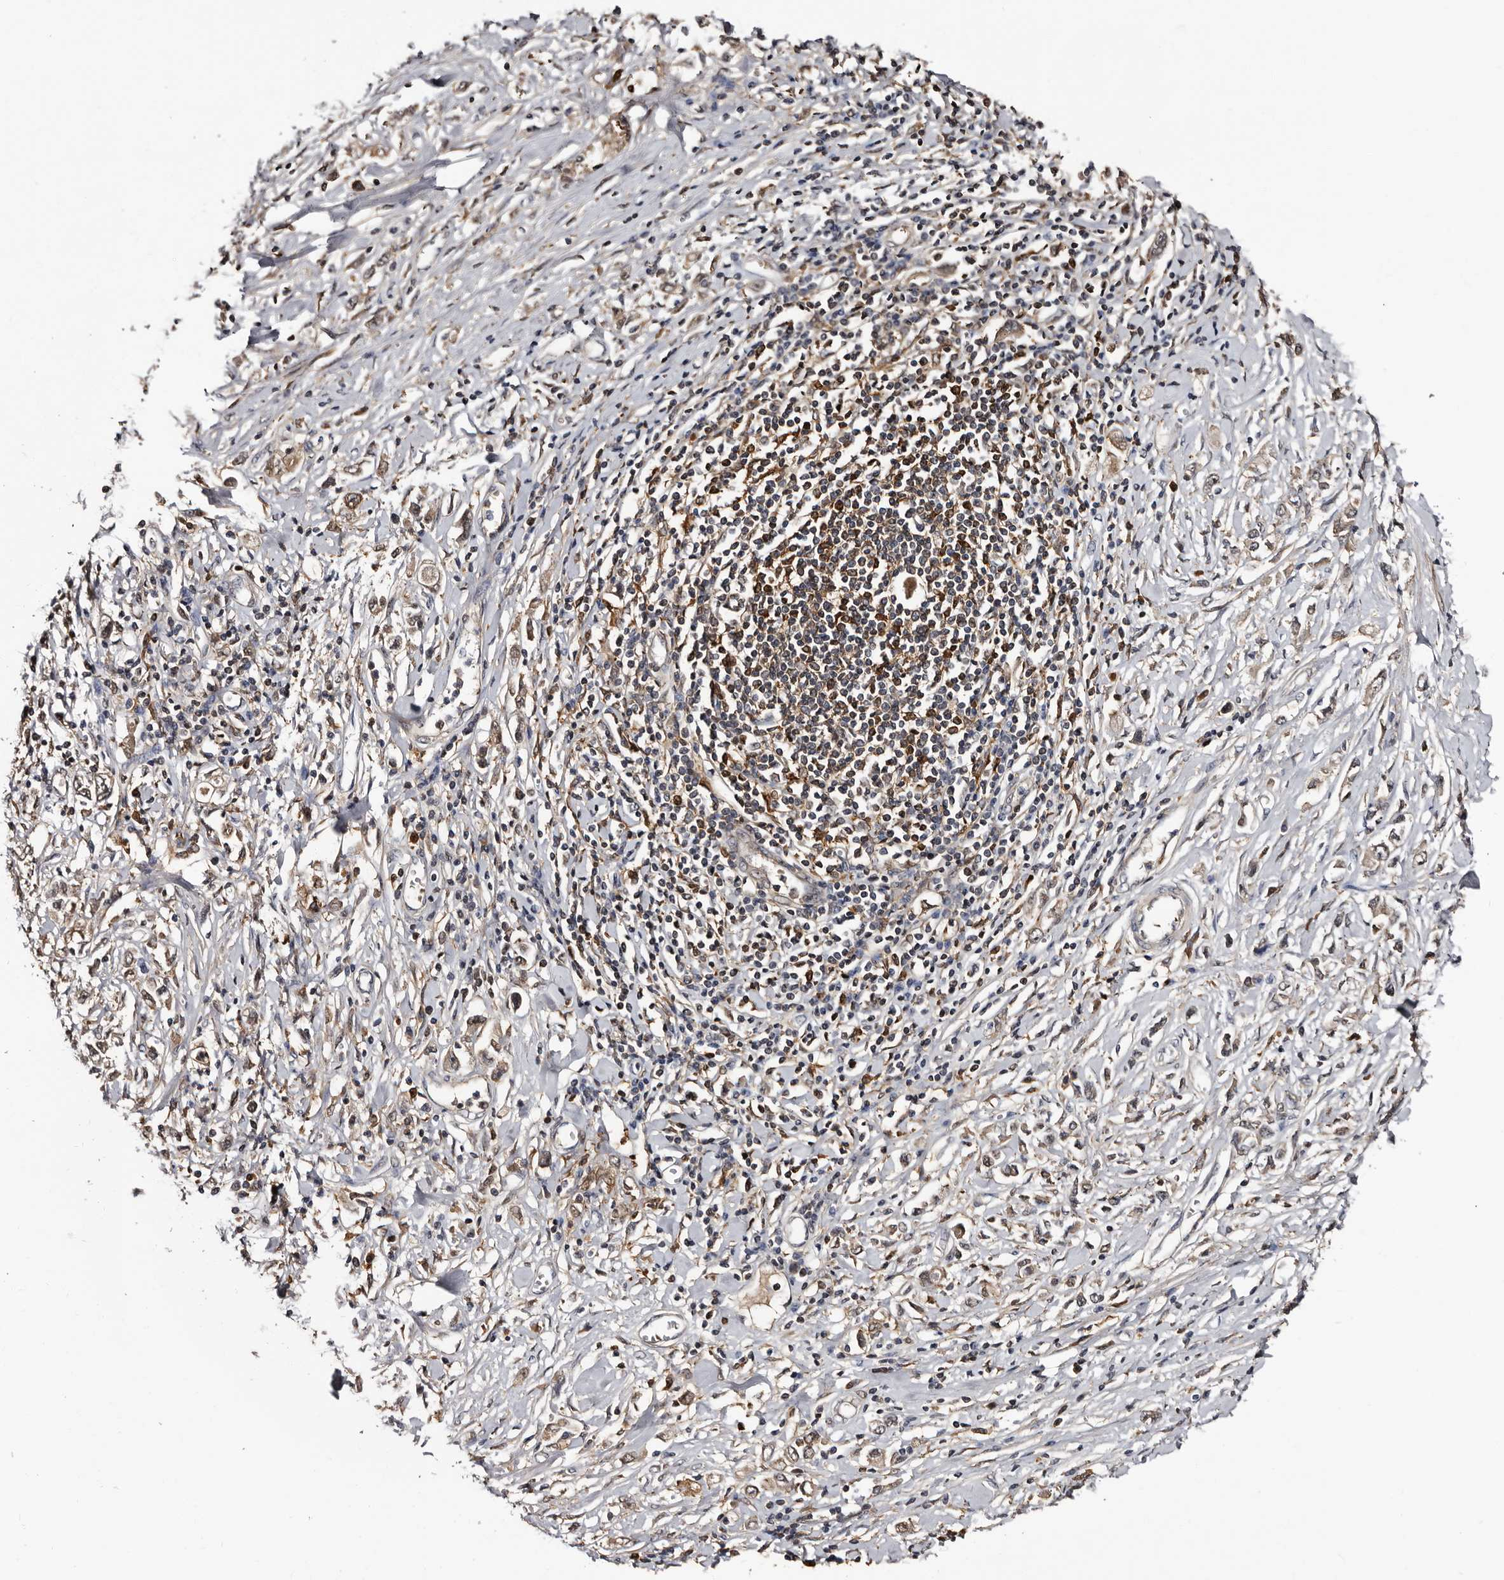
{"staining": {"intensity": "weak", "quantity": "25%-75%", "location": "cytoplasmic/membranous"}, "tissue": "stomach cancer", "cell_type": "Tumor cells", "image_type": "cancer", "snomed": [{"axis": "morphology", "description": "Adenocarcinoma, NOS"}, {"axis": "topography", "description": "Stomach"}], "caption": "Immunohistochemical staining of adenocarcinoma (stomach) demonstrates low levels of weak cytoplasmic/membranous positivity in about 25%-75% of tumor cells.", "gene": "DNPH1", "patient": {"sex": "female", "age": 76}}